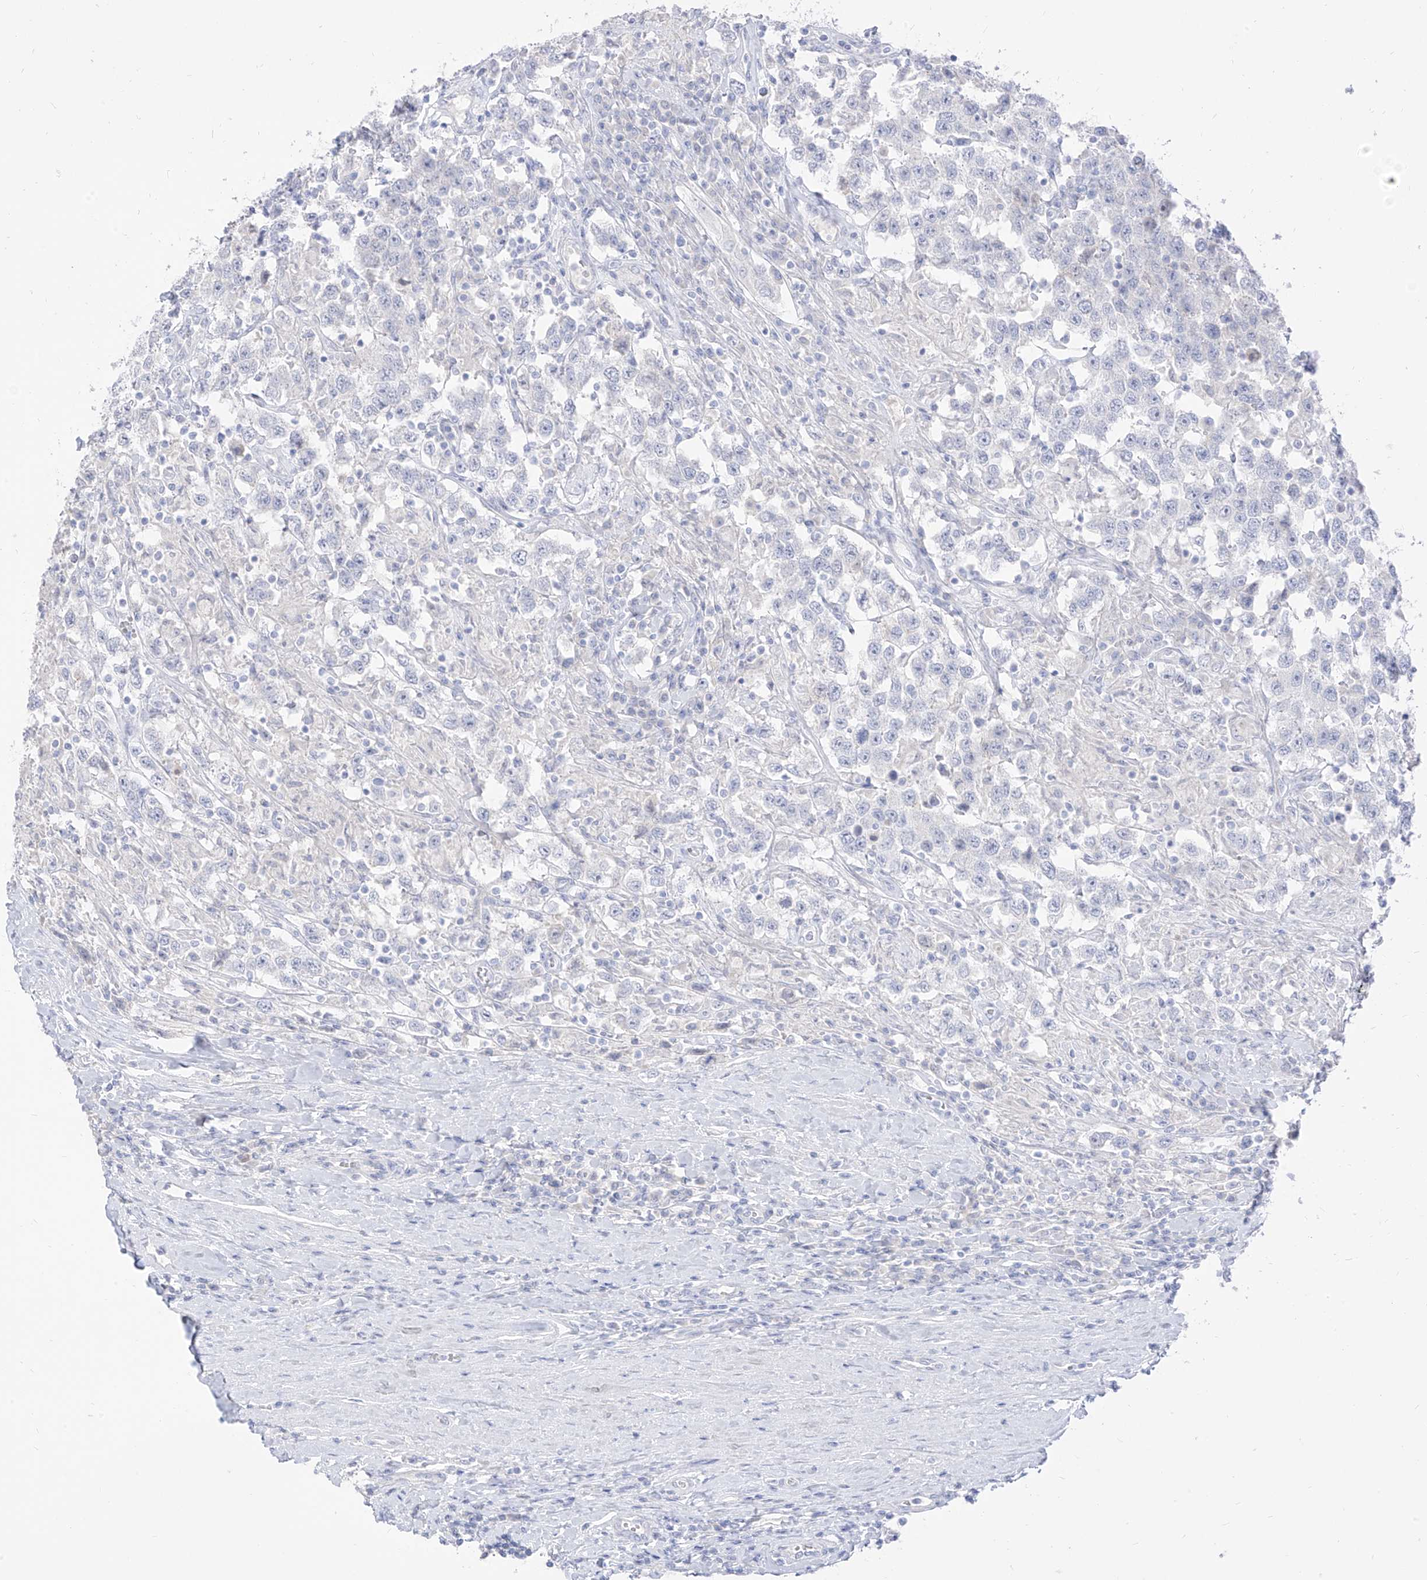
{"staining": {"intensity": "negative", "quantity": "none", "location": "none"}, "tissue": "testis cancer", "cell_type": "Tumor cells", "image_type": "cancer", "snomed": [{"axis": "morphology", "description": "Seminoma, NOS"}, {"axis": "topography", "description": "Testis"}], "caption": "Immunohistochemistry of human testis cancer demonstrates no staining in tumor cells.", "gene": "ARHGEF40", "patient": {"sex": "male", "age": 41}}